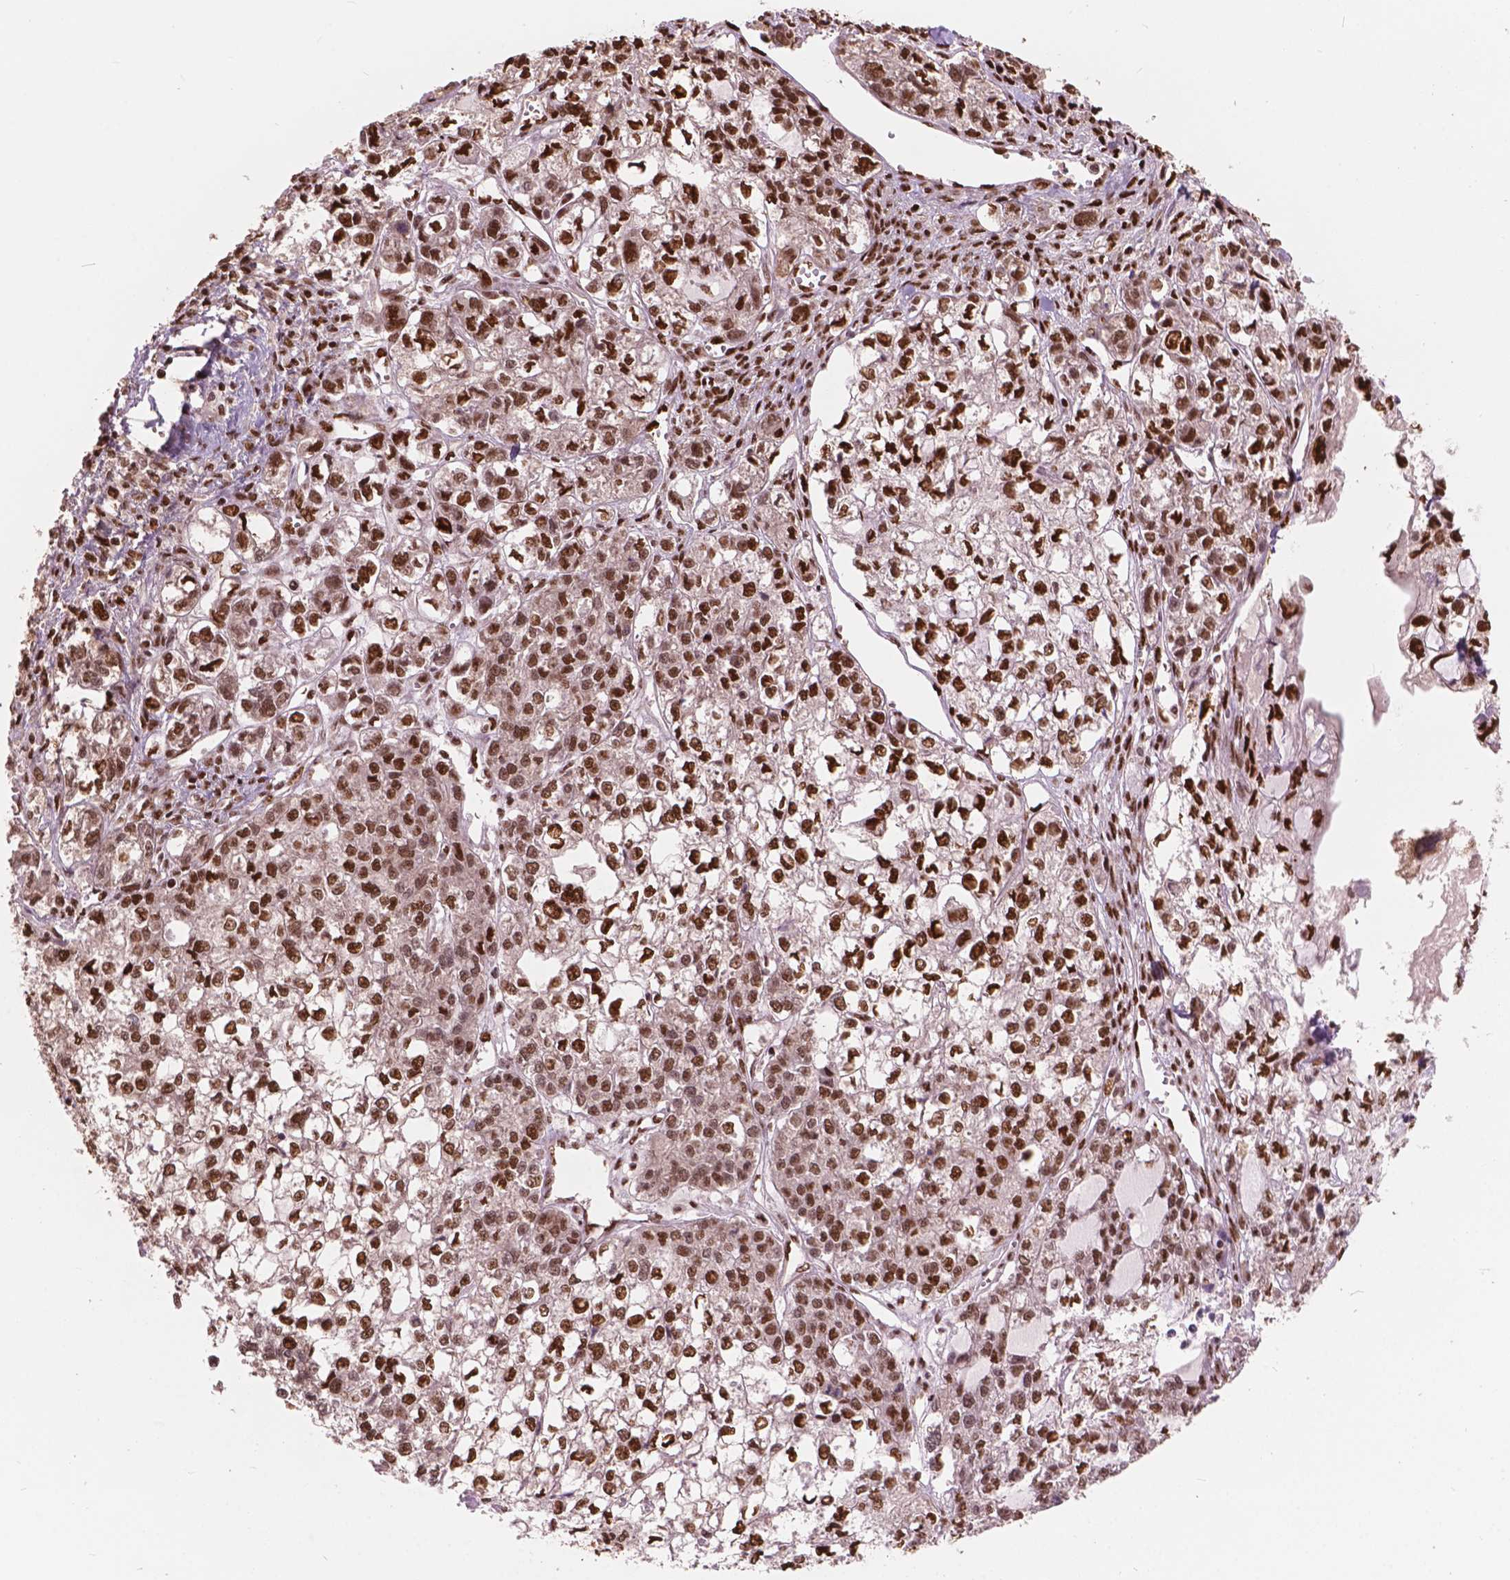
{"staining": {"intensity": "strong", "quantity": ">75%", "location": "nuclear"}, "tissue": "ovarian cancer", "cell_type": "Tumor cells", "image_type": "cancer", "snomed": [{"axis": "morphology", "description": "Carcinoma, endometroid"}, {"axis": "topography", "description": "Ovary"}], "caption": "Immunohistochemical staining of ovarian endometroid carcinoma exhibits high levels of strong nuclear protein expression in approximately >75% of tumor cells.", "gene": "ANP32B", "patient": {"sex": "female", "age": 64}}